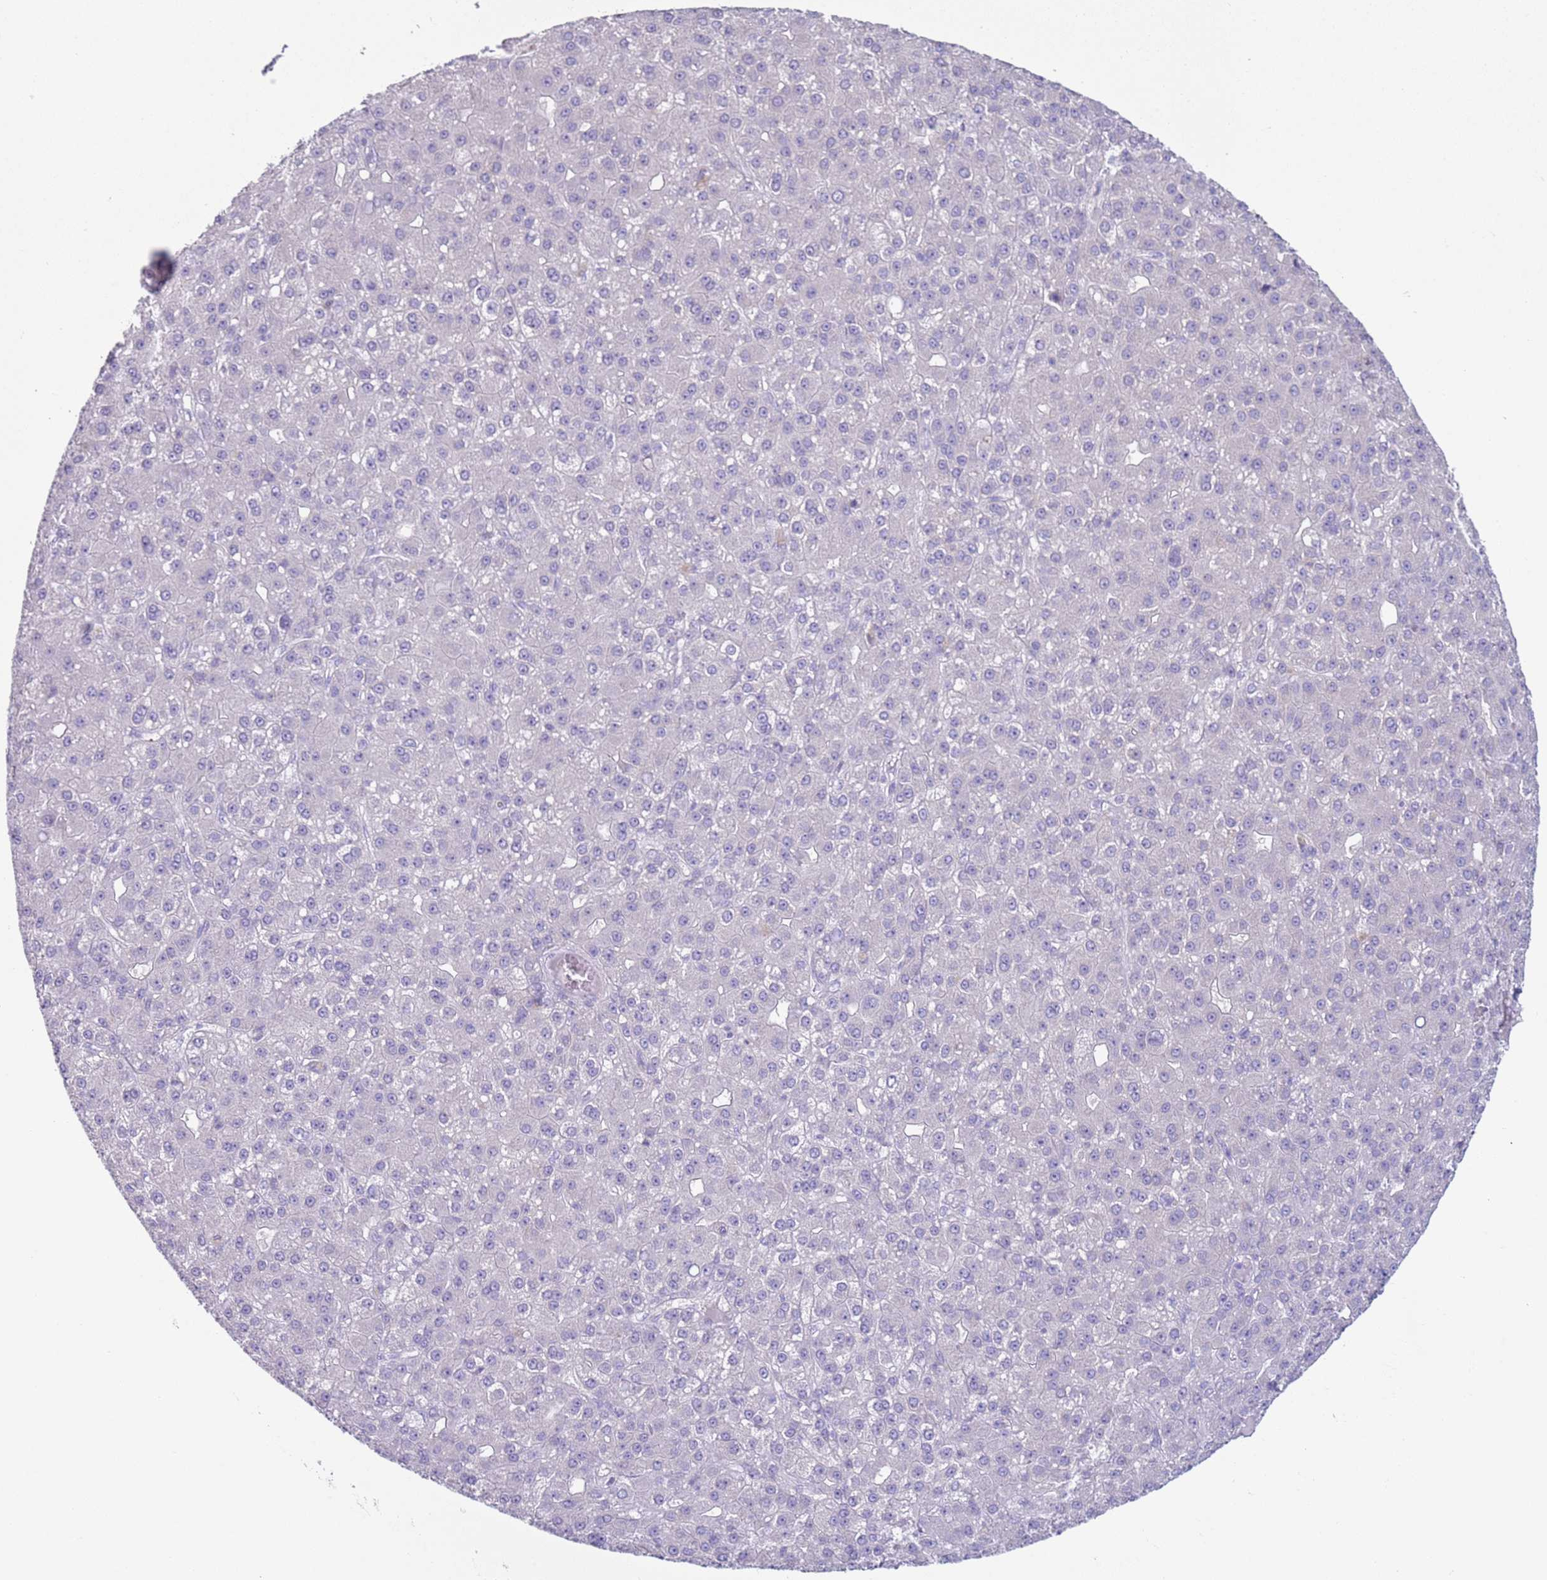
{"staining": {"intensity": "negative", "quantity": "none", "location": "none"}, "tissue": "liver cancer", "cell_type": "Tumor cells", "image_type": "cancer", "snomed": [{"axis": "morphology", "description": "Carcinoma, Hepatocellular, NOS"}, {"axis": "topography", "description": "Liver"}], "caption": "This is a image of IHC staining of liver cancer (hepatocellular carcinoma), which shows no expression in tumor cells.", "gene": "NPAP1", "patient": {"sex": "male", "age": 67}}